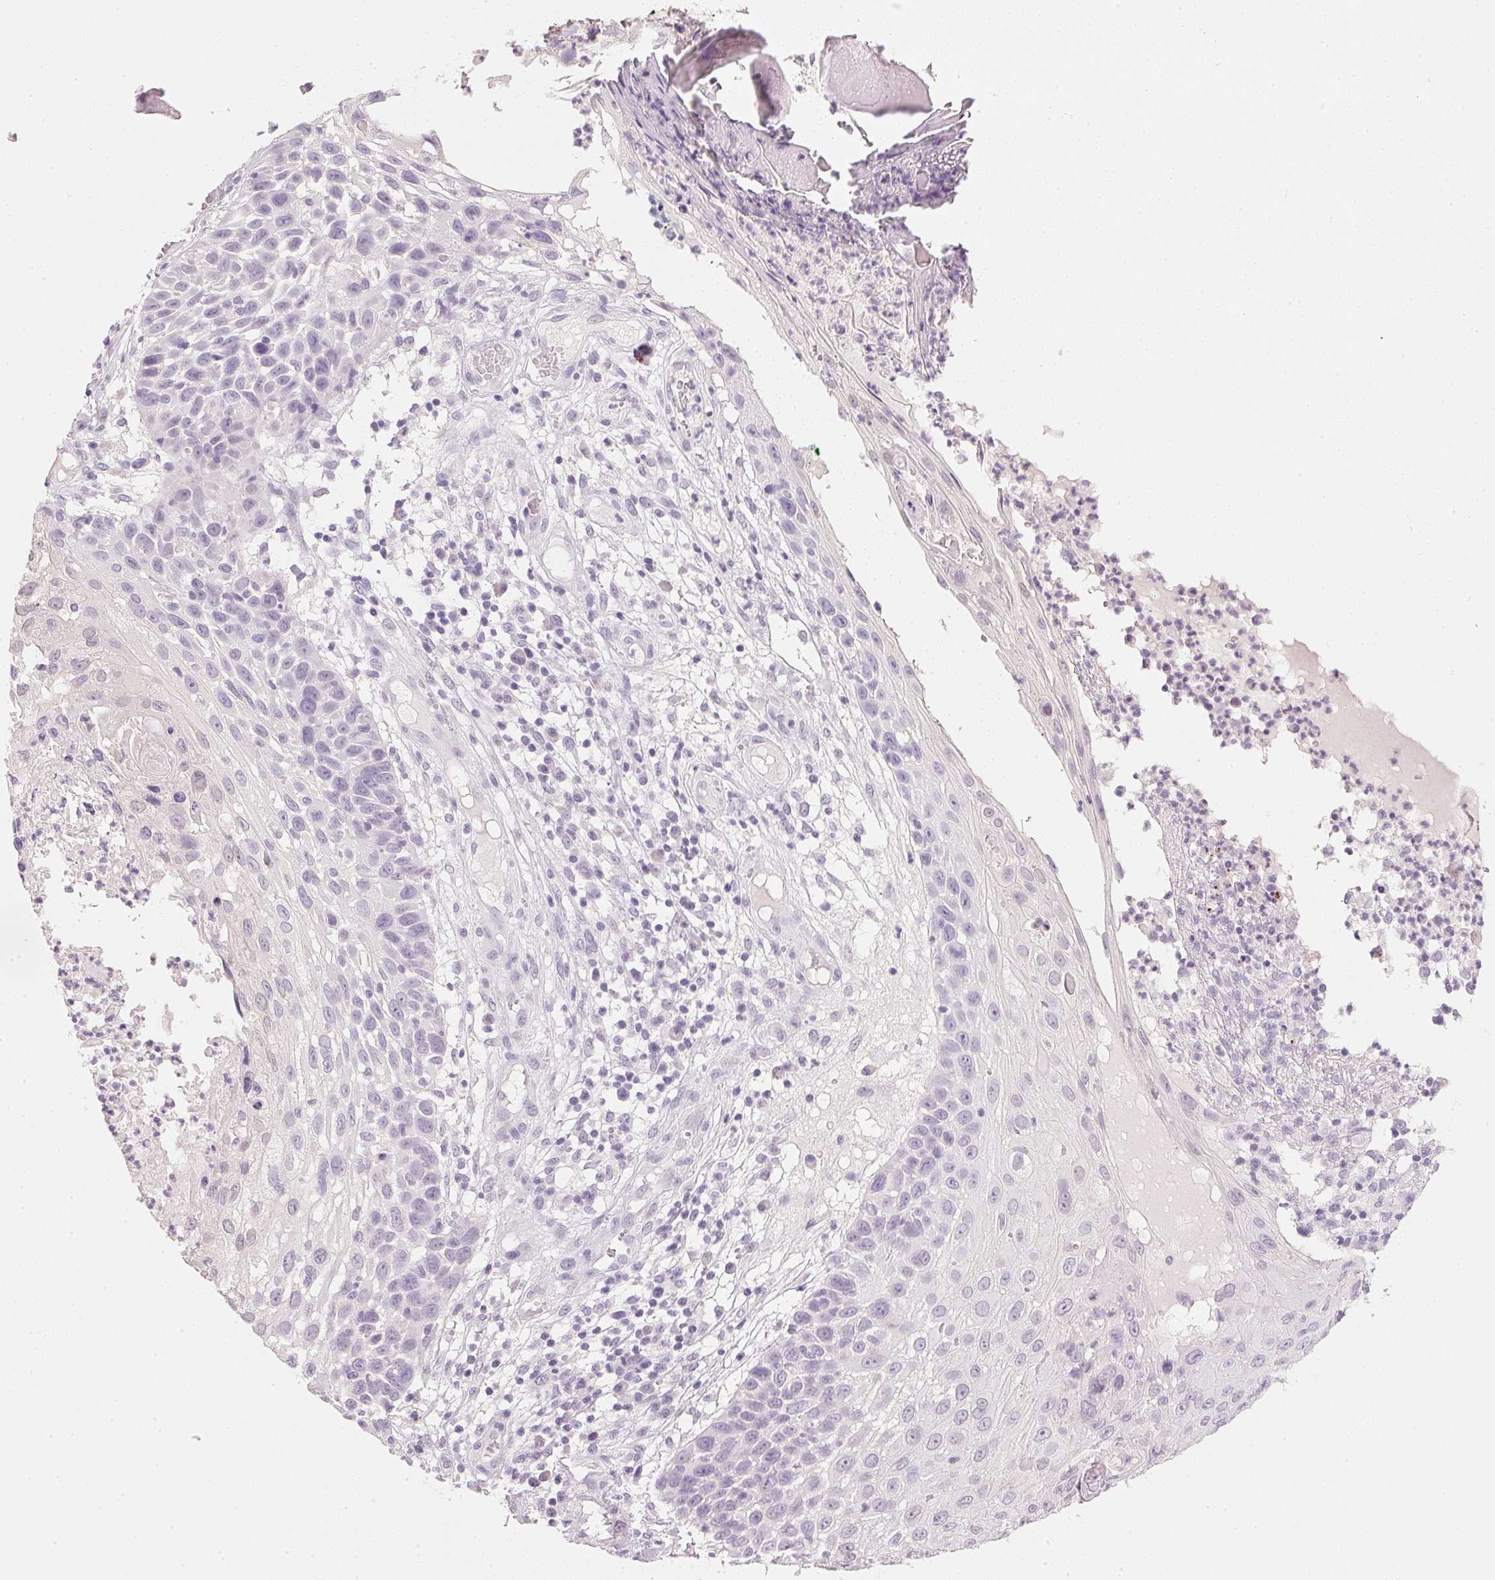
{"staining": {"intensity": "negative", "quantity": "none", "location": "none"}, "tissue": "skin cancer", "cell_type": "Tumor cells", "image_type": "cancer", "snomed": [{"axis": "morphology", "description": "Squamous cell carcinoma, NOS"}, {"axis": "topography", "description": "Skin"}], "caption": "Immunohistochemistry (IHC) of skin cancer (squamous cell carcinoma) exhibits no positivity in tumor cells.", "gene": "IGFBP1", "patient": {"sex": "male", "age": 92}}